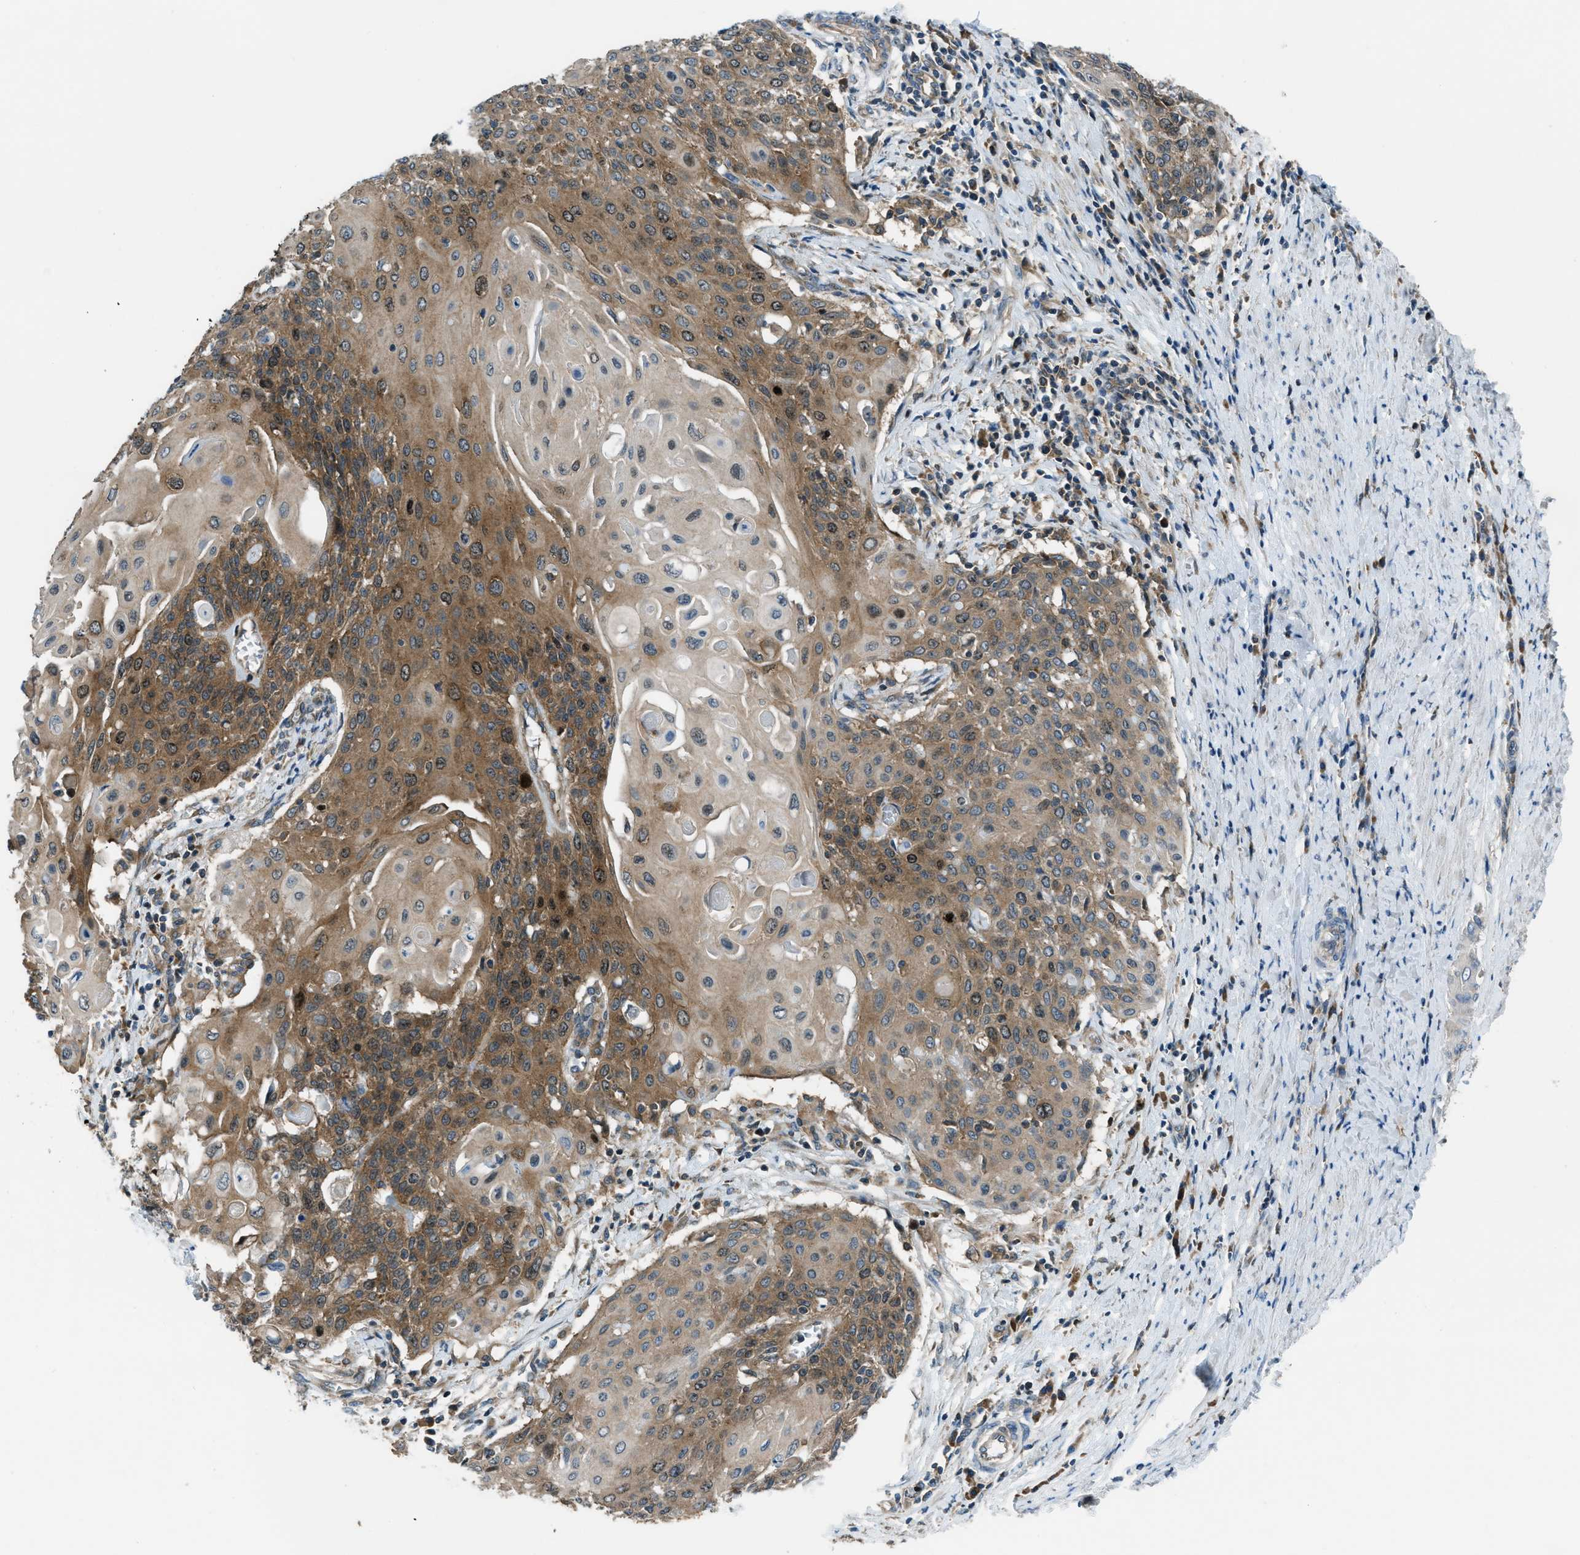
{"staining": {"intensity": "moderate", "quantity": ">75%", "location": "cytoplasmic/membranous"}, "tissue": "cervical cancer", "cell_type": "Tumor cells", "image_type": "cancer", "snomed": [{"axis": "morphology", "description": "Squamous cell carcinoma, NOS"}, {"axis": "topography", "description": "Cervix"}], "caption": "Cervical cancer (squamous cell carcinoma) tissue reveals moderate cytoplasmic/membranous staining in approximately >75% of tumor cells, visualized by immunohistochemistry.", "gene": "ARFGAP2", "patient": {"sex": "female", "age": 39}}